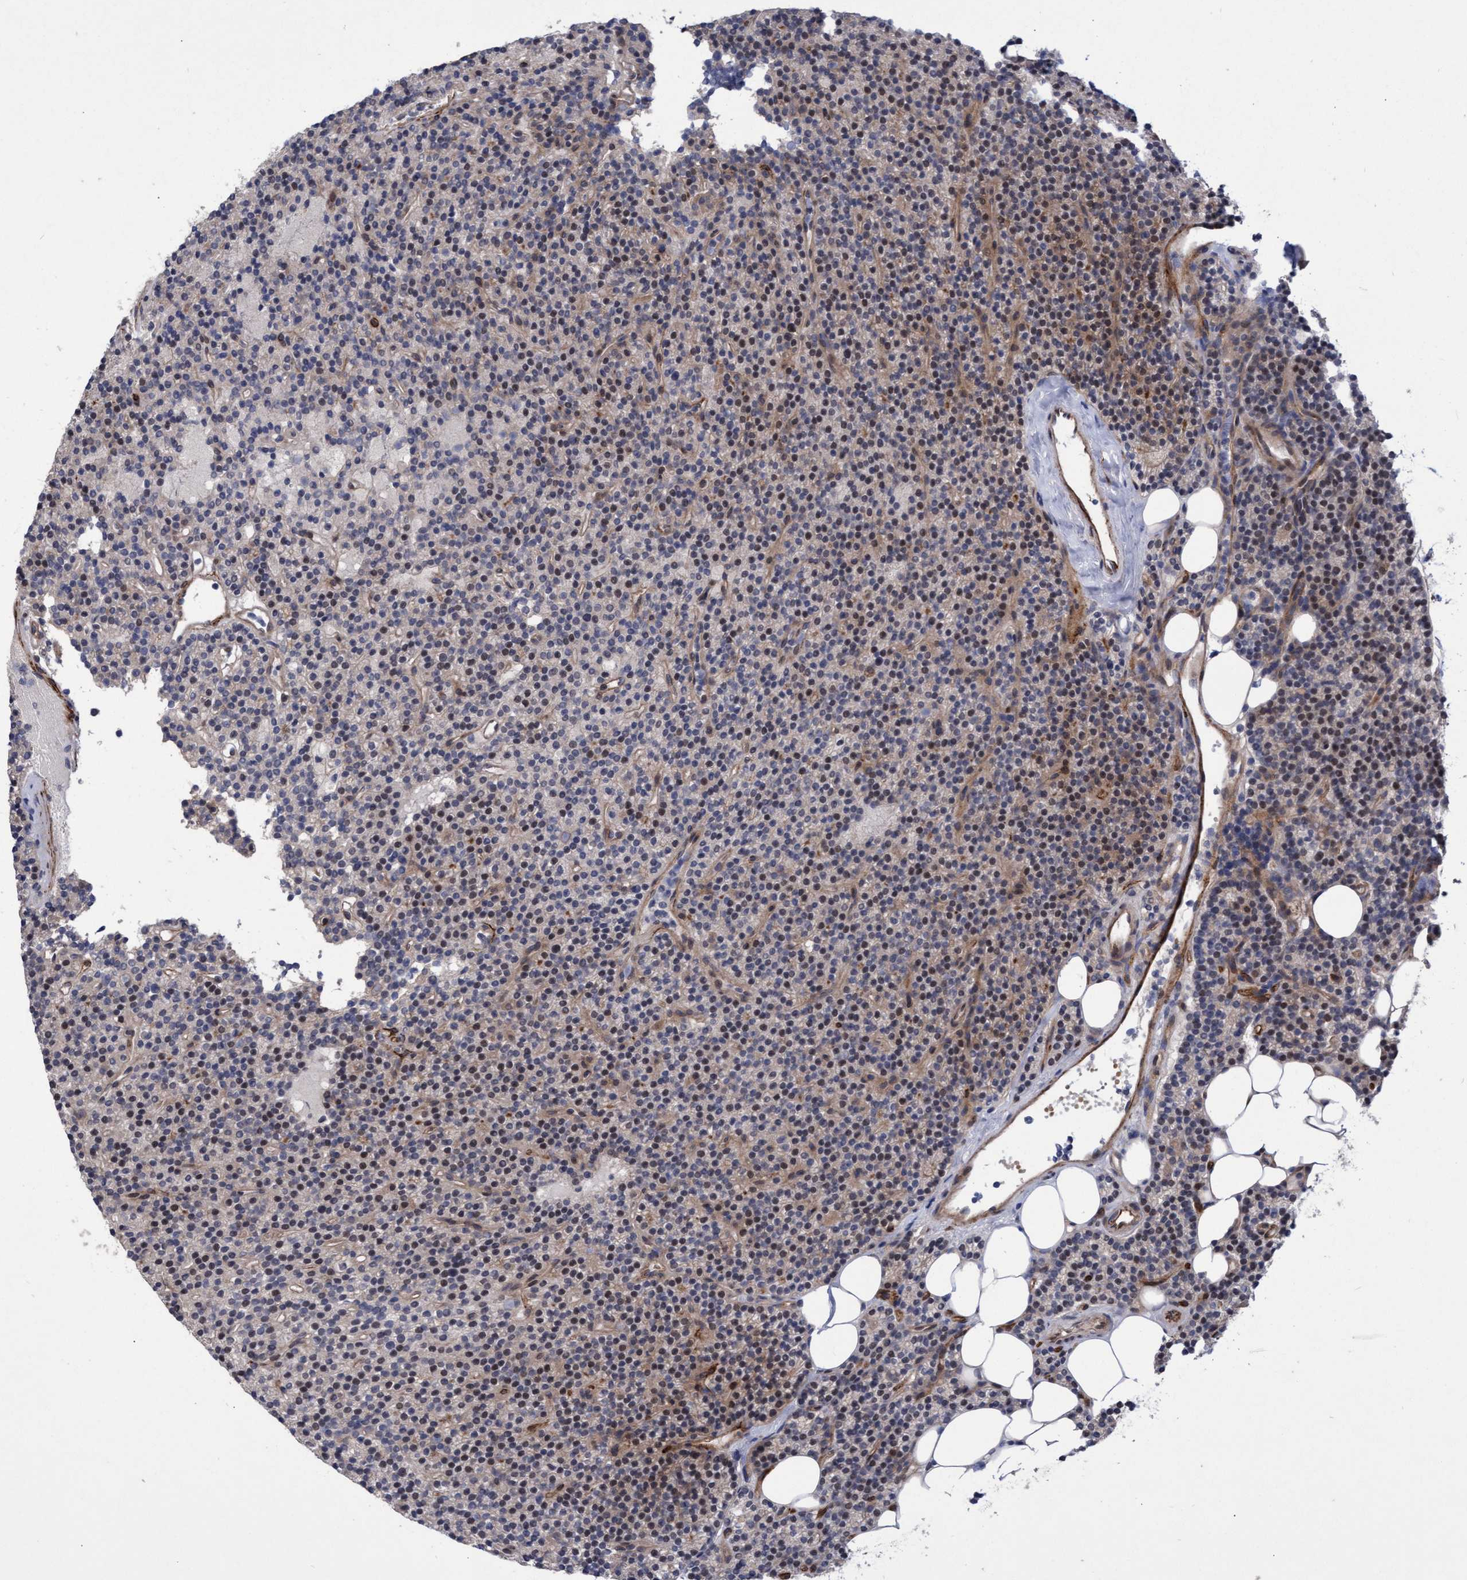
{"staining": {"intensity": "weak", "quantity": "25%-75%", "location": "nuclear"}, "tissue": "parathyroid gland", "cell_type": "Glandular cells", "image_type": "normal", "snomed": [{"axis": "morphology", "description": "Normal tissue, NOS"}, {"axis": "topography", "description": "Parathyroid gland"}], "caption": "Immunohistochemistry (IHC) (DAB (3,3'-diaminobenzidine)) staining of normal human parathyroid gland displays weak nuclear protein staining in about 25%-75% of glandular cells.", "gene": "ZNF750", "patient": {"sex": "male", "age": 75}}